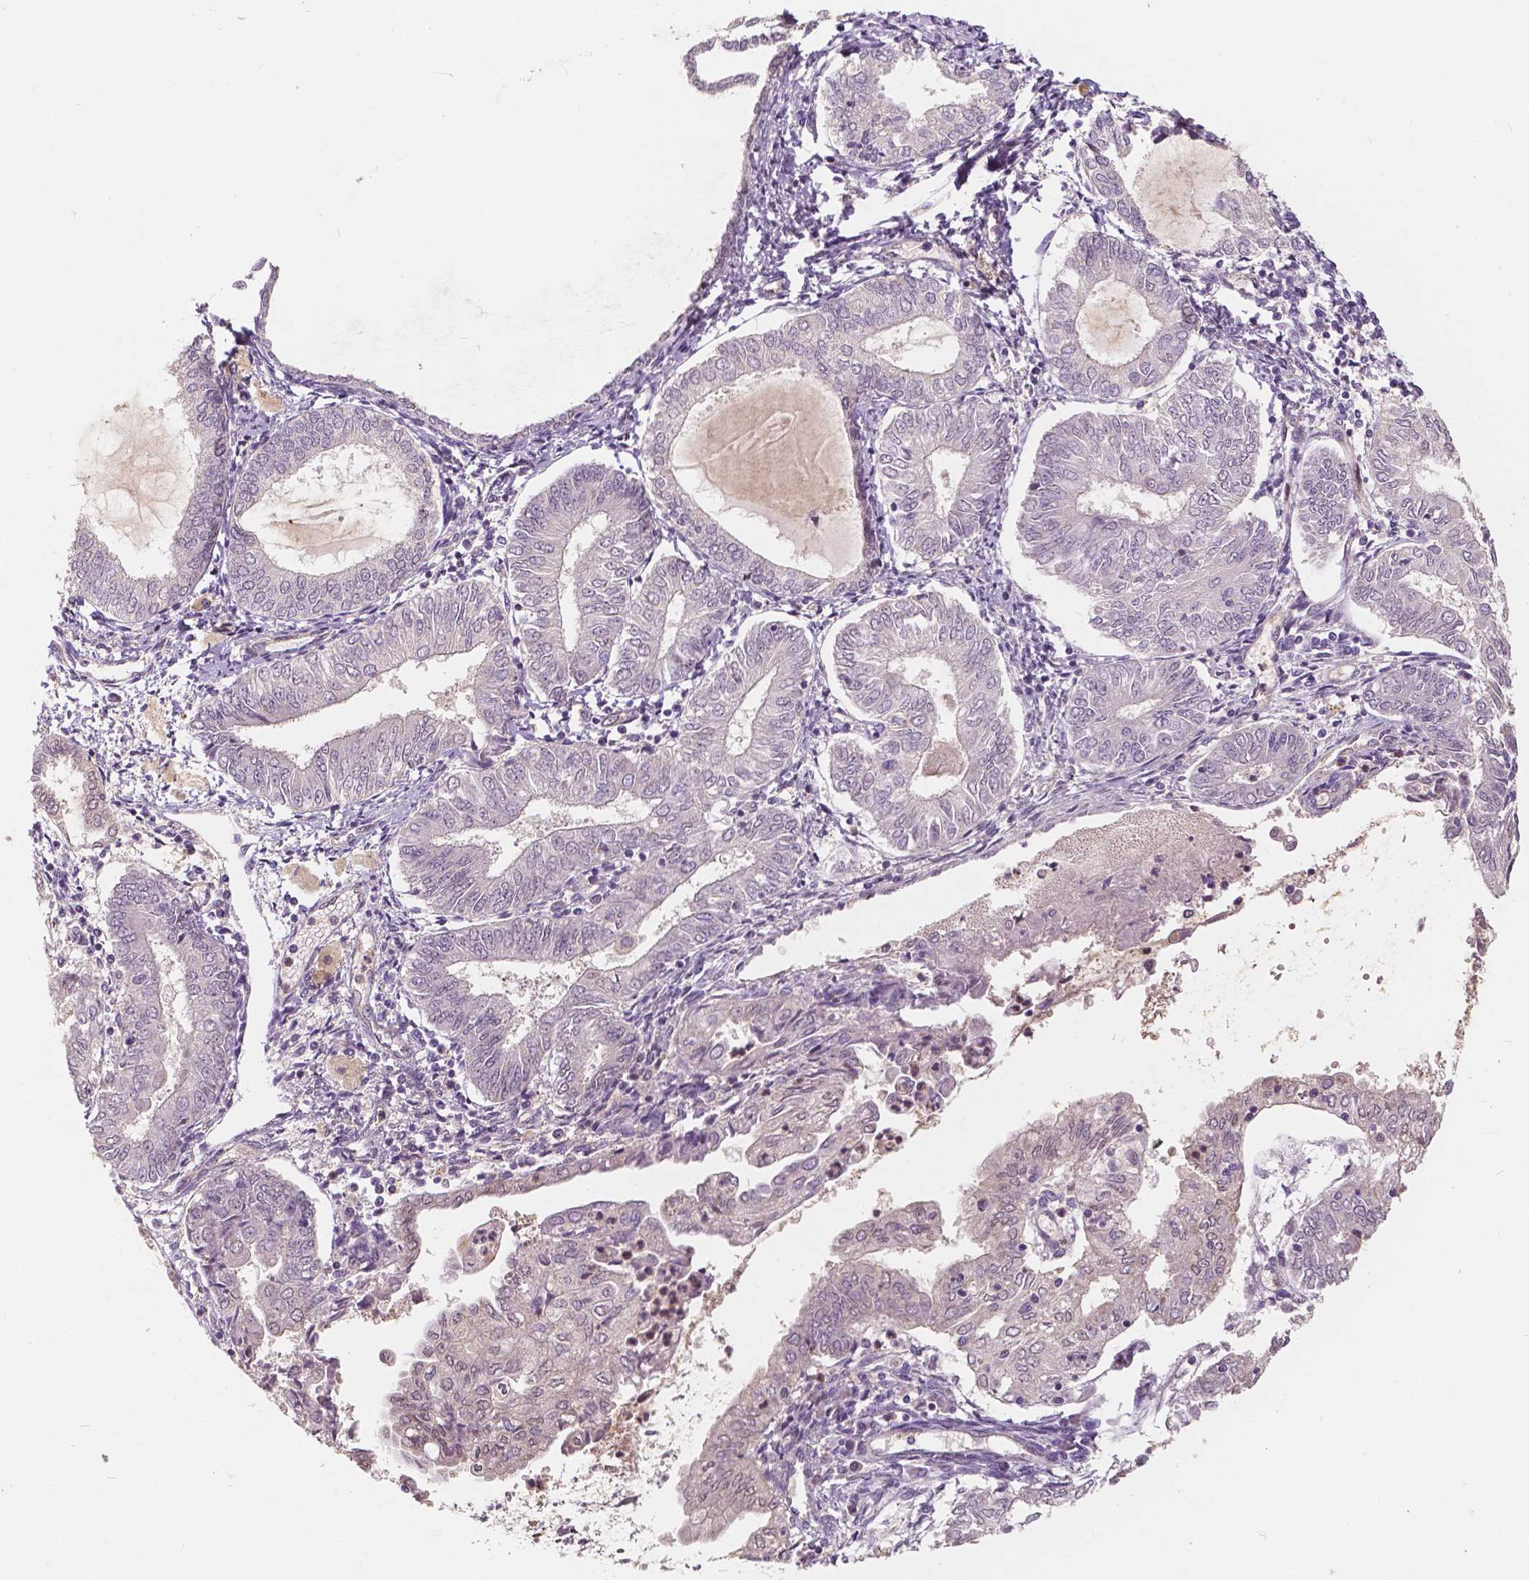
{"staining": {"intensity": "negative", "quantity": "none", "location": "none"}, "tissue": "endometrial cancer", "cell_type": "Tumor cells", "image_type": "cancer", "snomed": [{"axis": "morphology", "description": "Adenocarcinoma, NOS"}, {"axis": "topography", "description": "Endometrium"}], "caption": "Immunohistochemical staining of human endometrial adenocarcinoma reveals no significant expression in tumor cells.", "gene": "NAPRT", "patient": {"sex": "female", "age": 68}}